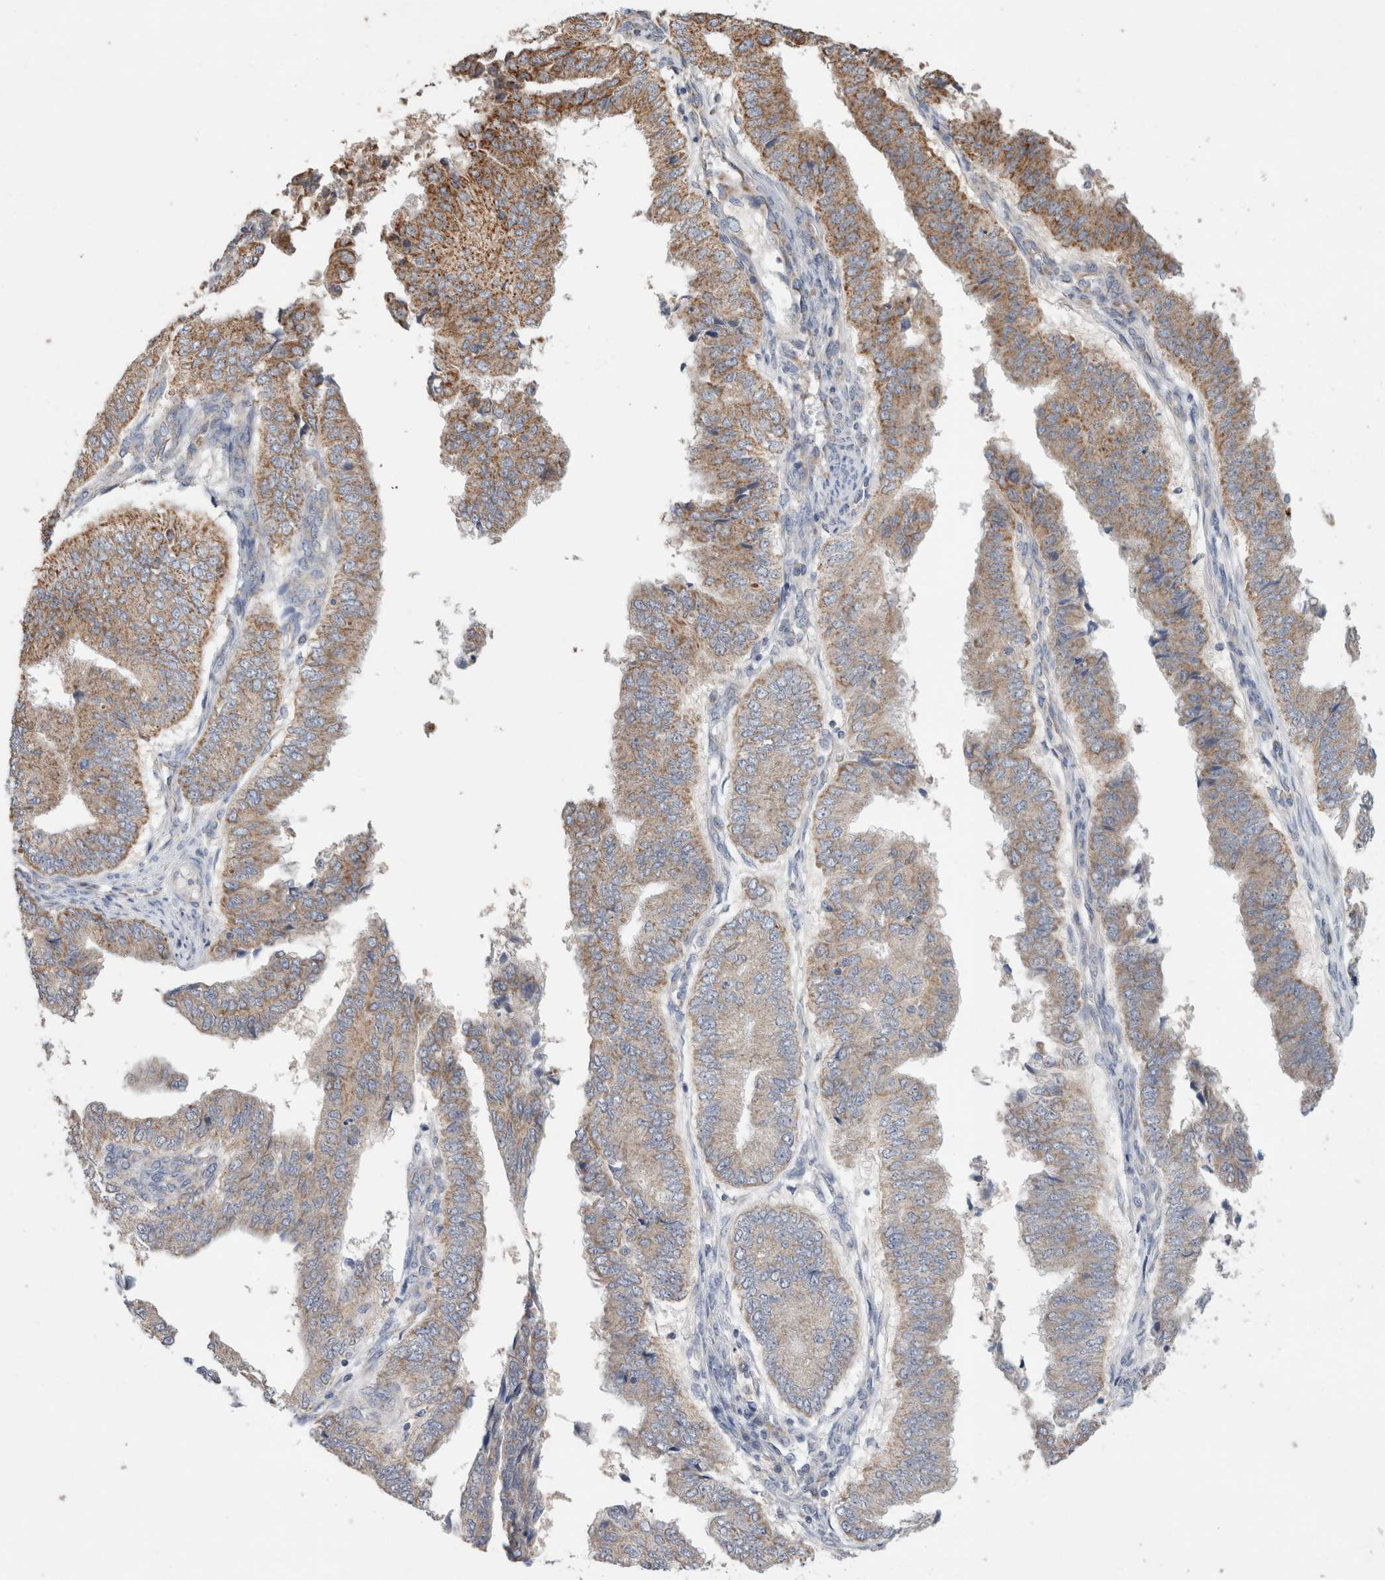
{"staining": {"intensity": "moderate", "quantity": "25%-75%", "location": "cytoplasmic/membranous"}, "tissue": "endometrial cancer", "cell_type": "Tumor cells", "image_type": "cancer", "snomed": [{"axis": "morphology", "description": "Polyp, NOS"}, {"axis": "morphology", "description": "Adenocarcinoma, NOS"}, {"axis": "morphology", "description": "Adenoma, NOS"}, {"axis": "topography", "description": "Endometrium"}], "caption": "Endometrial cancer stained with a protein marker exhibits moderate staining in tumor cells.", "gene": "IARS2", "patient": {"sex": "female", "age": 79}}